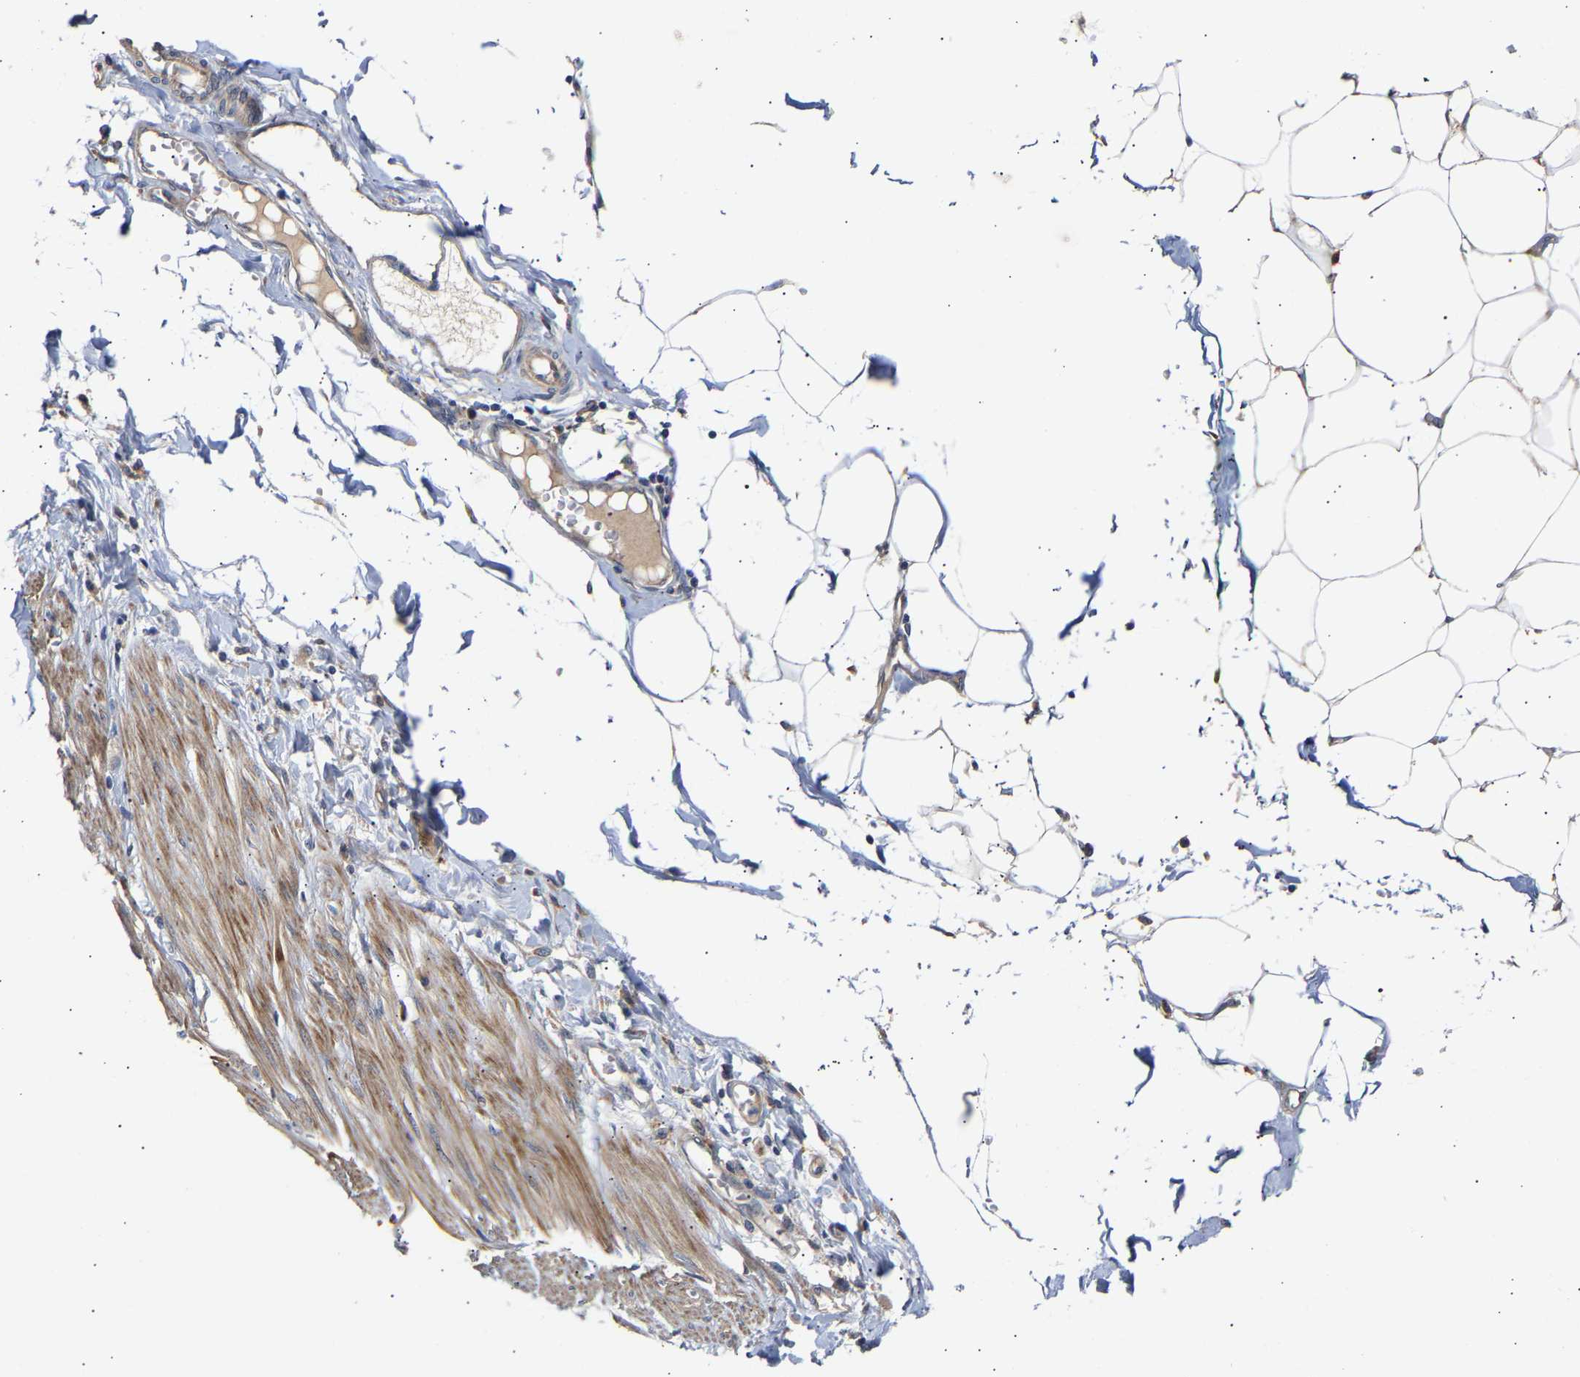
{"staining": {"intensity": "negative", "quantity": "none", "location": "none"}, "tissue": "adipose tissue", "cell_type": "Adipocytes", "image_type": "normal", "snomed": [{"axis": "morphology", "description": "Normal tissue, NOS"}, {"axis": "morphology", "description": "Adenocarcinoma, NOS"}, {"axis": "topography", "description": "Colon"}, {"axis": "topography", "description": "Peripheral nerve tissue"}], "caption": "Histopathology image shows no protein expression in adipocytes of normal adipose tissue. Brightfield microscopy of IHC stained with DAB (brown) and hematoxylin (blue), captured at high magnification.", "gene": "KASH5", "patient": {"sex": "male", "age": 14}}